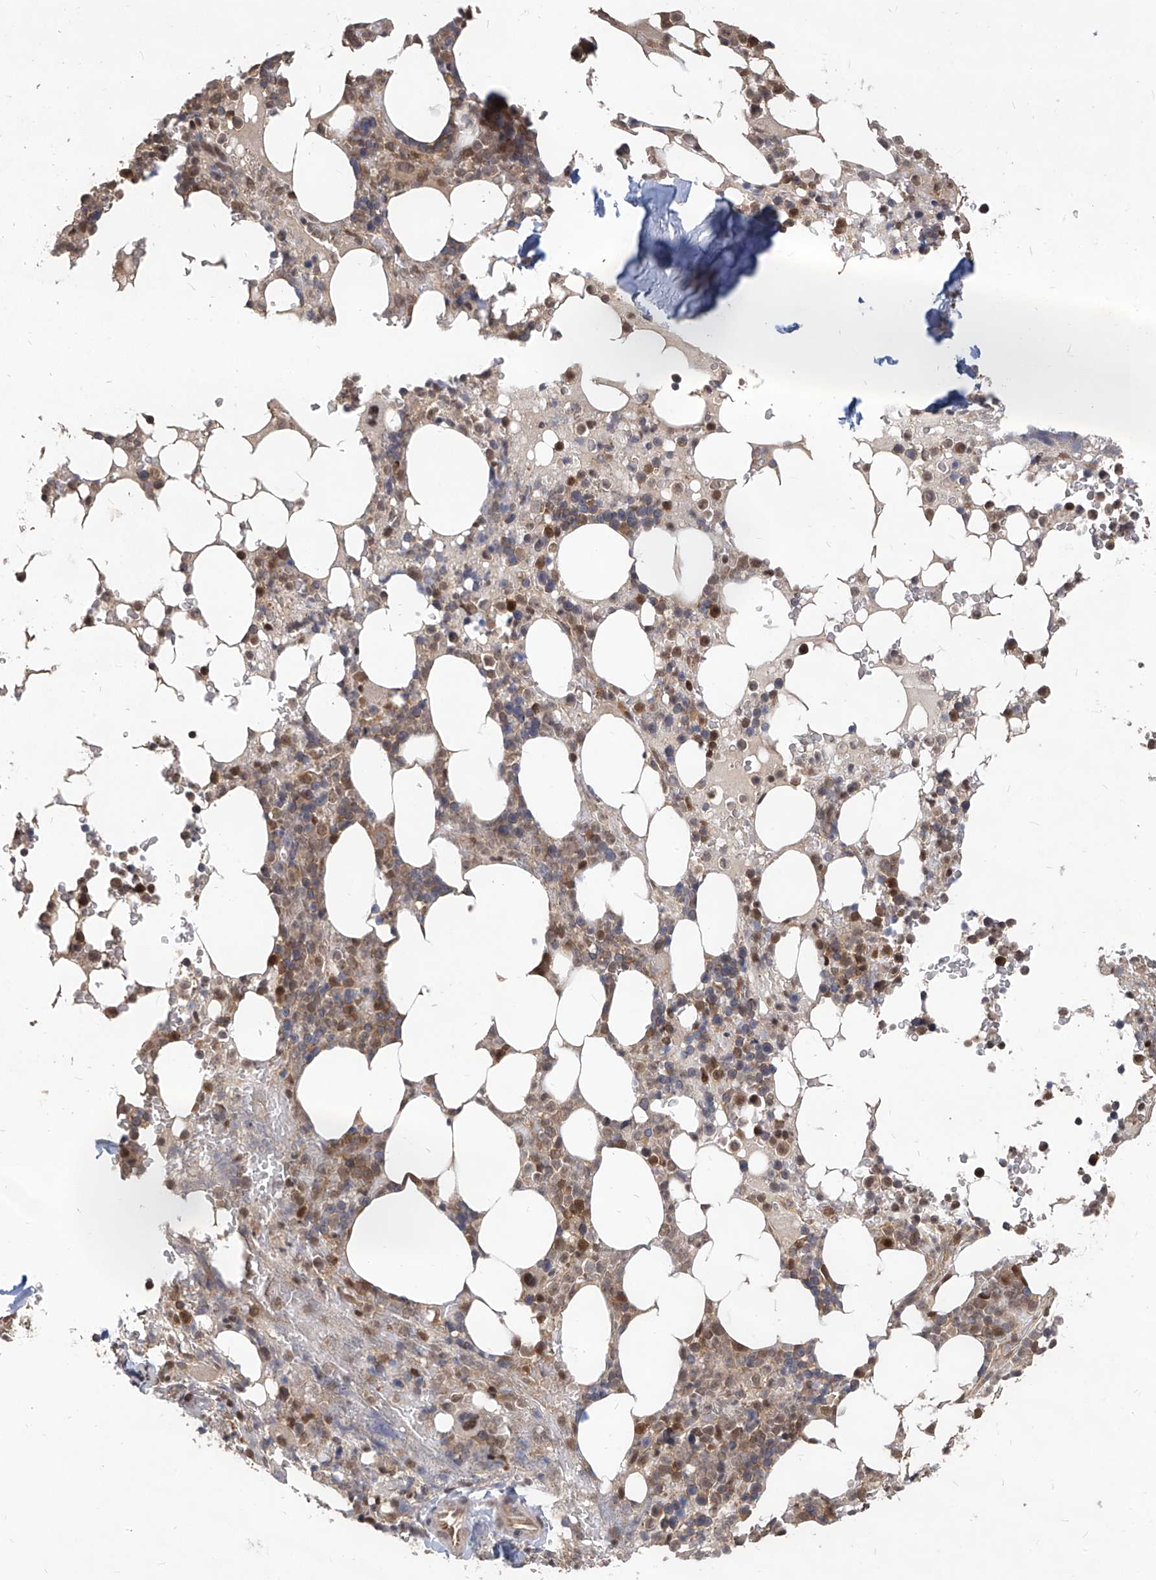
{"staining": {"intensity": "moderate", "quantity": "25%-75%", "location": "cytoplasmic/membranous,nuclear"}, "tissue": "bone marrow", "cell_type": "Hematopoietic cells", "image_type": "normal", "snomed": [{"axis": "morphology", "description": "Normal tissue, NOS"}, {"axis": "topography", "description": "Bone marrow"}], "caption": "Benign bone marrow was stained to show a protein in brown. There is medium levels of moderate cytoplasmic/membranous,nuclear expression in approximately 25%-75% of hematopoietic cells. The protein is shown in brown color, while the nuclei are stained blue.", "gene": "PSMB1", "patient": {"sex": "male", "age": 58}}